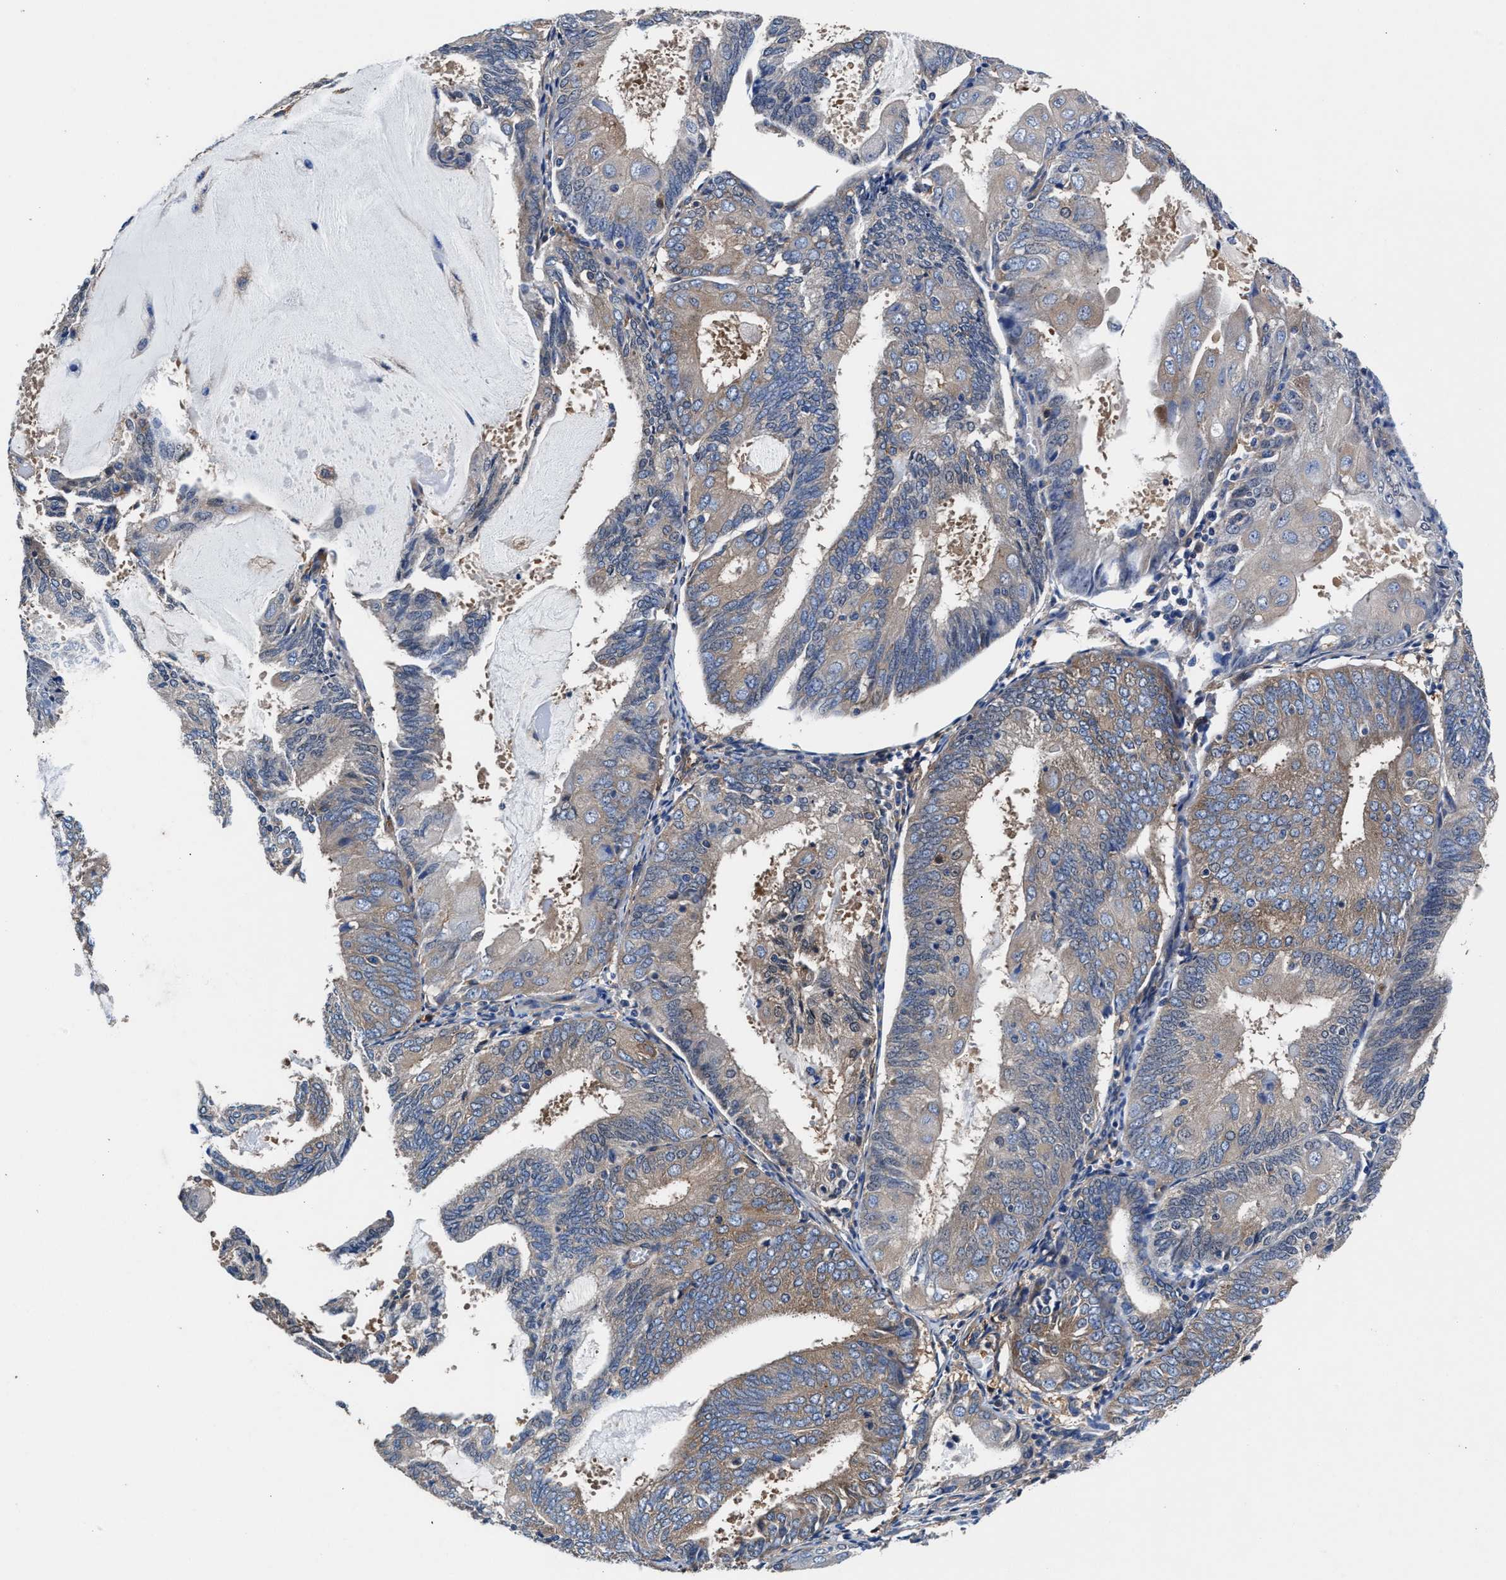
{"staining": {"intensity": "weak", "quantity": "<25%", "location": "cytoplasmic/membranous"}, "tissue": "endometrial cancer", "cell_type": "Tumor cells", "image_type": "cancer", "snomed": [{"axis": "morphology", "description": "Adenocarcinoma, NOS"}, {"axis": "topography", "description": "Endometrium"}], "caption": "A high-resolution image shows IHC staining of endometrial adenocarcinoma, which displays no significant expression in tumor cells.", "gene": "SH3GL1", "patient": {"sex": "female", "age": 81}}